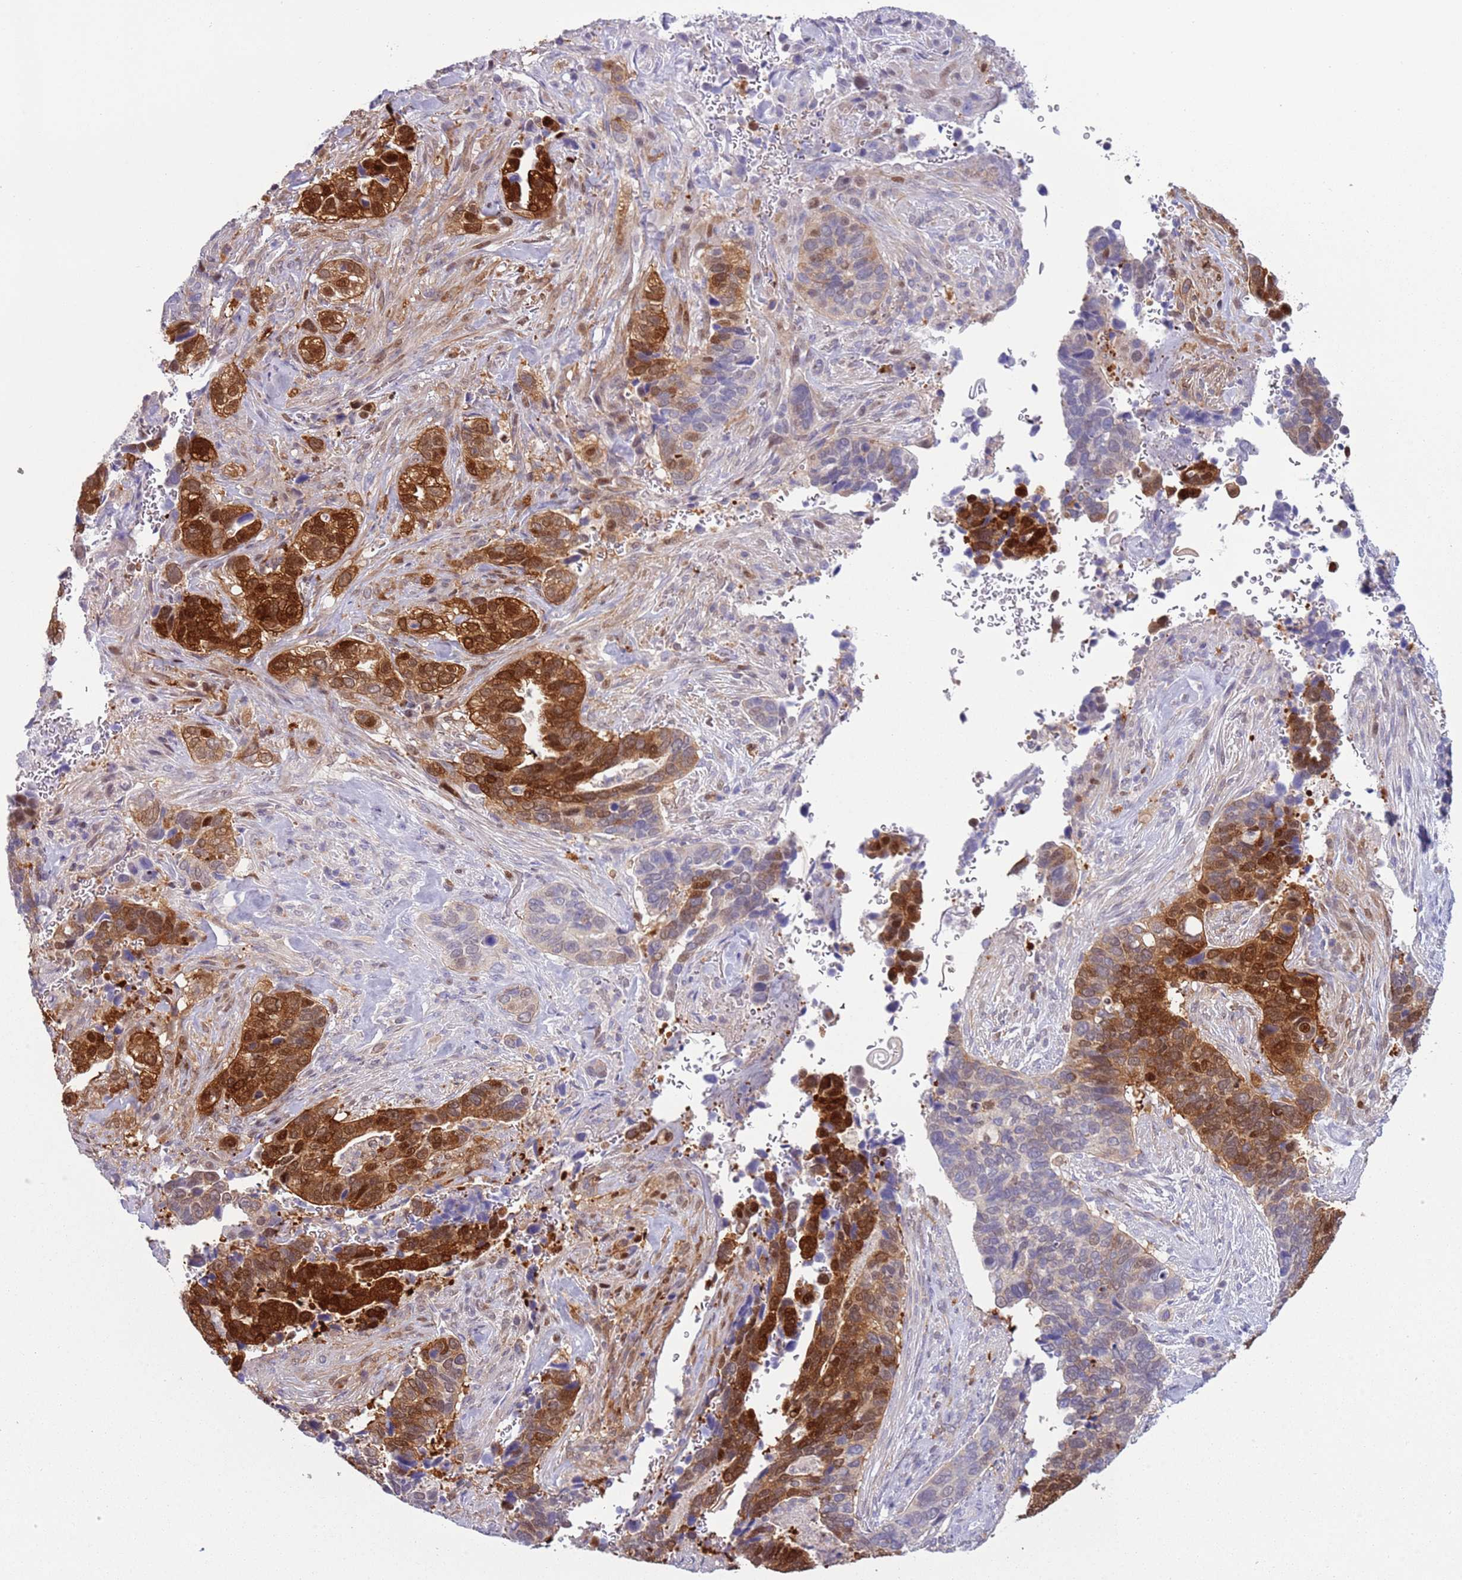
{"staining": {"intensity": "moderate", "quantity": "25%-75%", "location": "cytoplasmic/membranous,nuclear"}, "tissue": "cervical cancer", "cell_type": "Tumor cells", "image_type": "cancer", "snomed": [{"axis": "morphology", "description": "Squamous cell carcinoma, NOS"}, {"axis": "topography", "description": "Cervix"}], "caption": "A photomicrograph of cervical squamous cell carcinoma stained for a protein reveals moderate cytoplasmic/membranous and nuclear brown staining in tumor cells. Nuclei are stained in blue.", "gene": "NBPF6", "patient": {"sex": "female", "age": 38}}